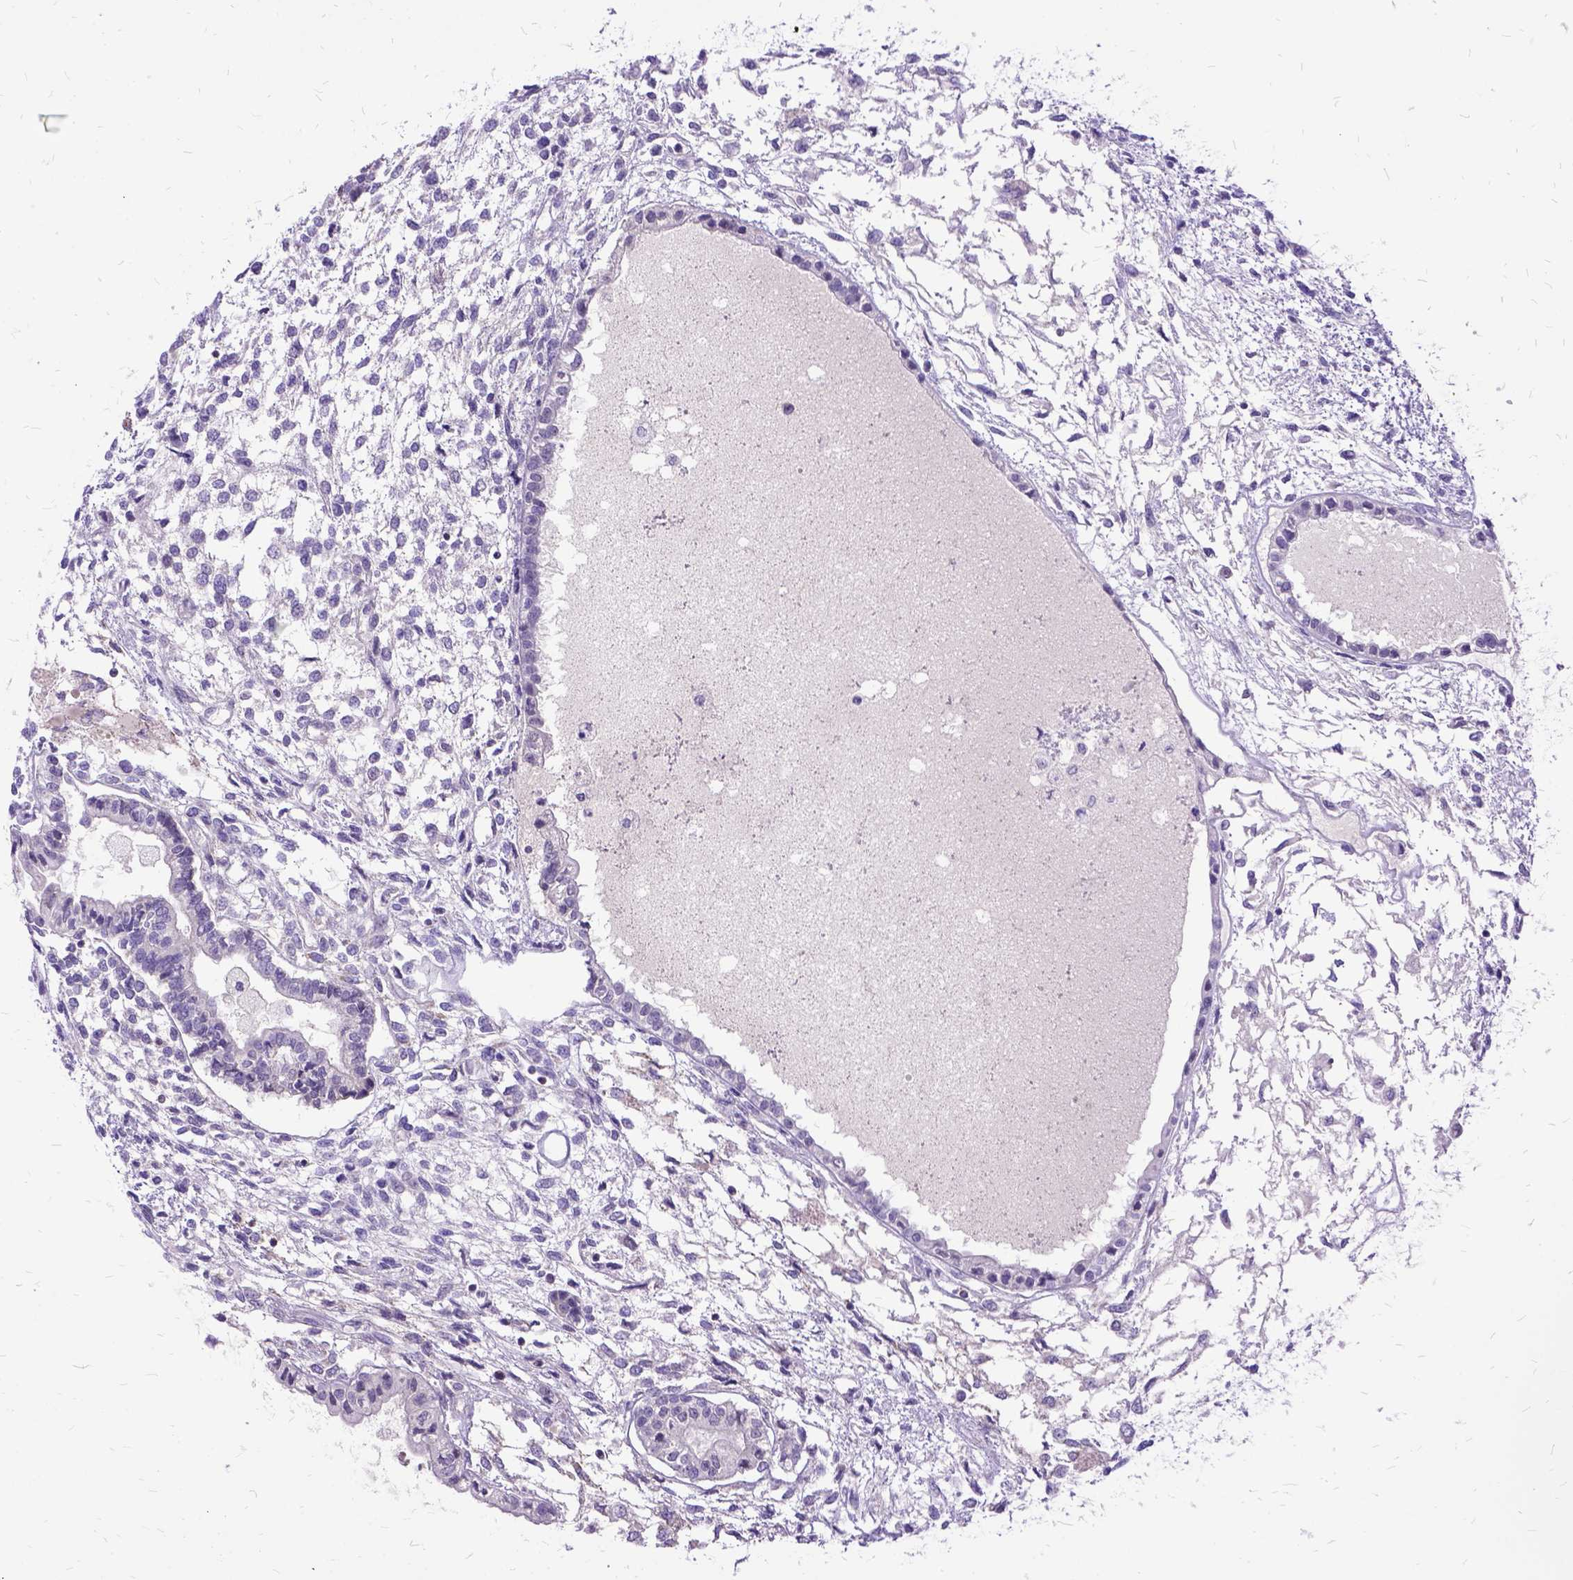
{"staining": {"intensity": "negative", "quantity": "none", "location": "none"}, "tissue": "testis cancer", "cell_type": "Tumor cells", "image_type": "cancer", "snomed": [{"axis": "morphology", "description": "Carcinoma, Embryonal, NOS"}, {"axis": "topography", "description": "Testis"}], "caption": "Testis cancer was stained to show a protein in brown. There is no significant expression in tumor cells.", "gene": "OXCT1", "patient": {"sex": "male", "age": 37}}